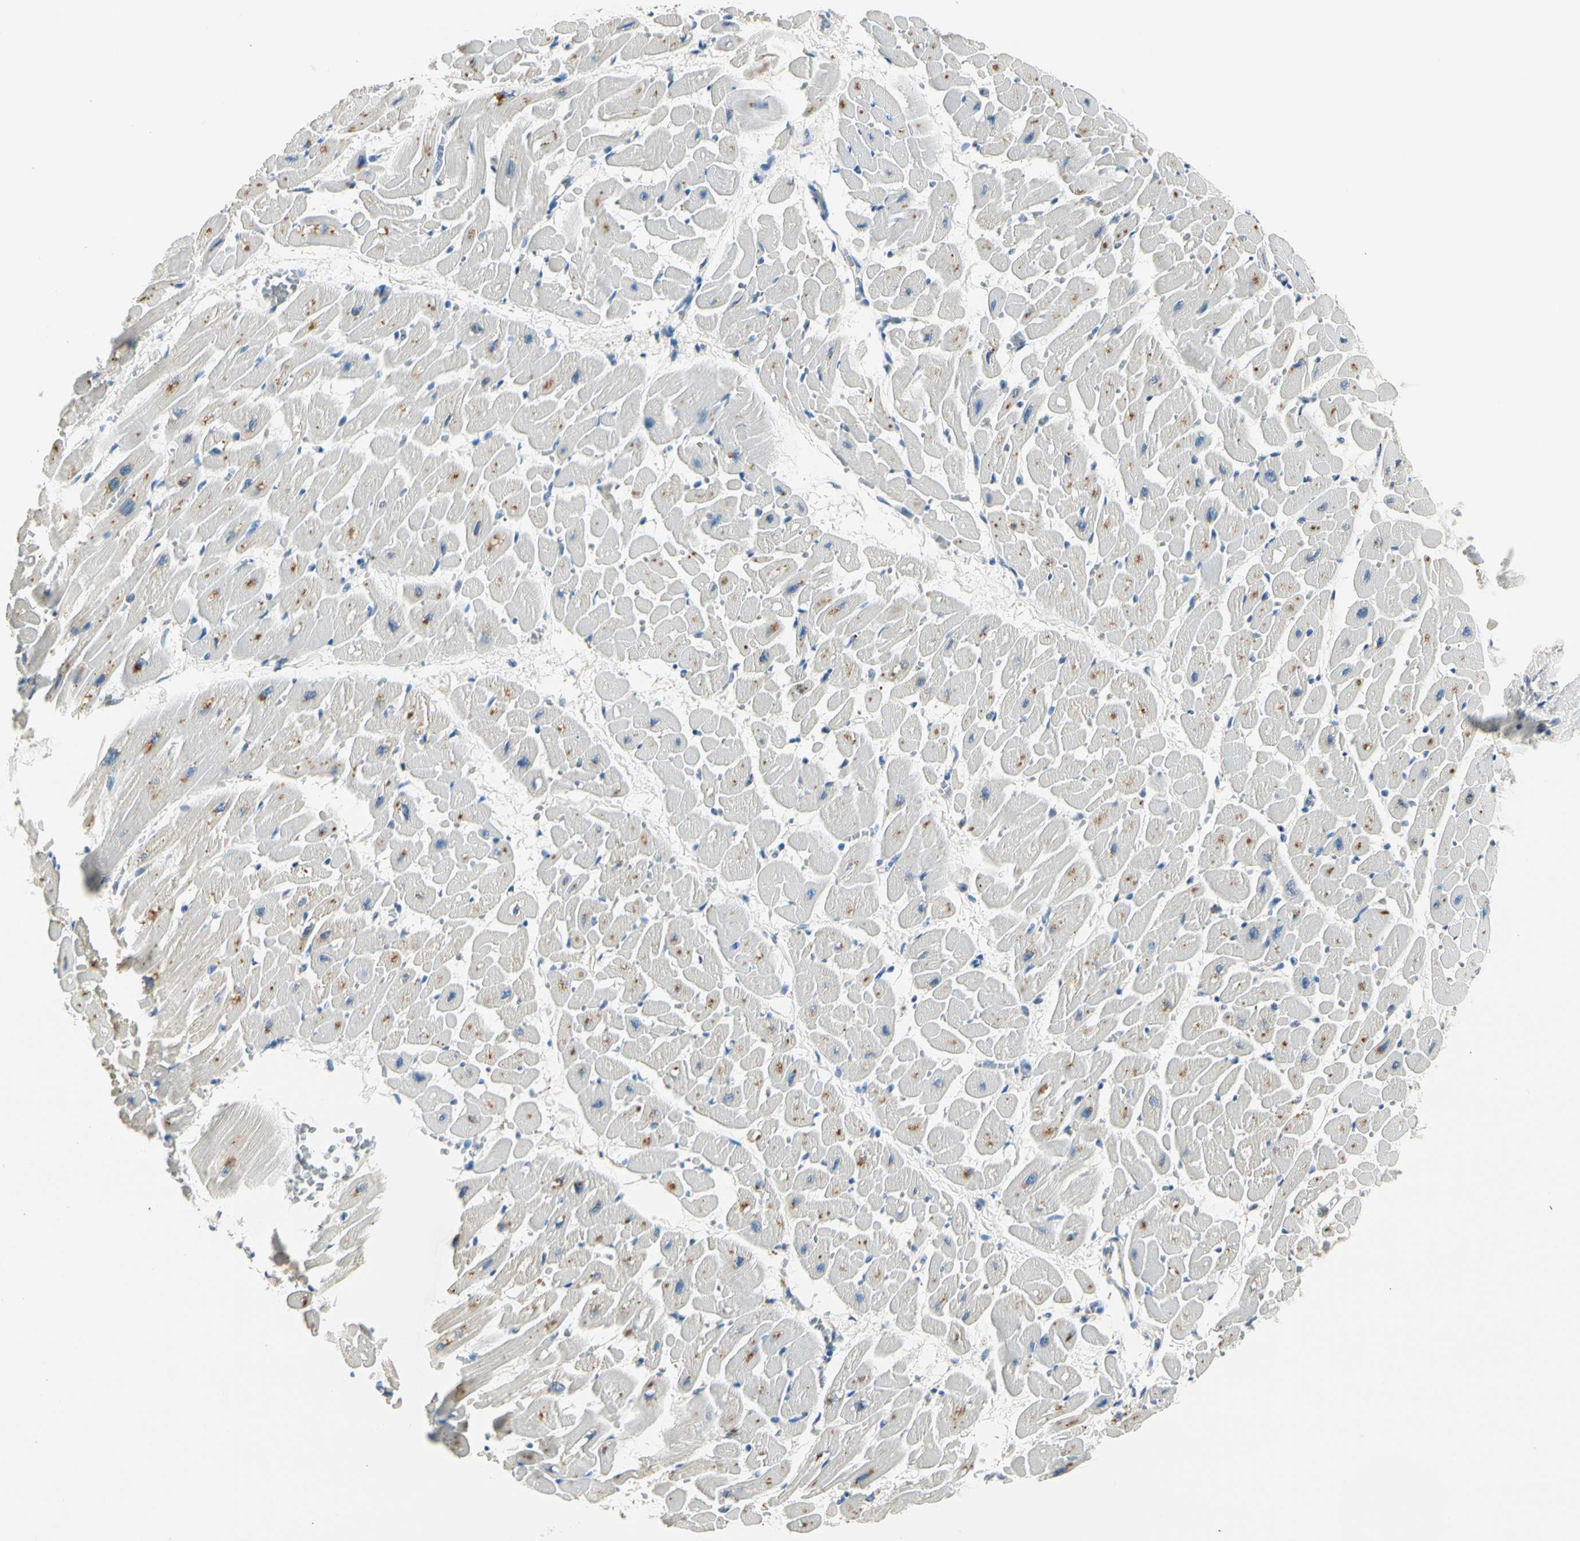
{"staining": {"intensity": "moderate", "quantity": "<25%", "location": "cytoplasmic/membranous"}, "tissue": "heart muscle", "cell_type": "Cardiomyocytes", "image_type": "normal", "snomed": [{"axis": "morphology", "description": "Normal tissue, NOS"}, {"axis": "topography", "description": "Heart"}], "caption": "Immunohistochemistry (IHC) of unremarkable human heart muscle demonstrates low levels of moderate cytoplasmic/membranous staining in approximately <25% of cardiomyocytes. (DAB (3,3'-diaminobenzidine) = brown stain, brightfield microscopy at high magnification).", "gene": "TGFBR3", "patient": {"sex": "male", "age": 45}}